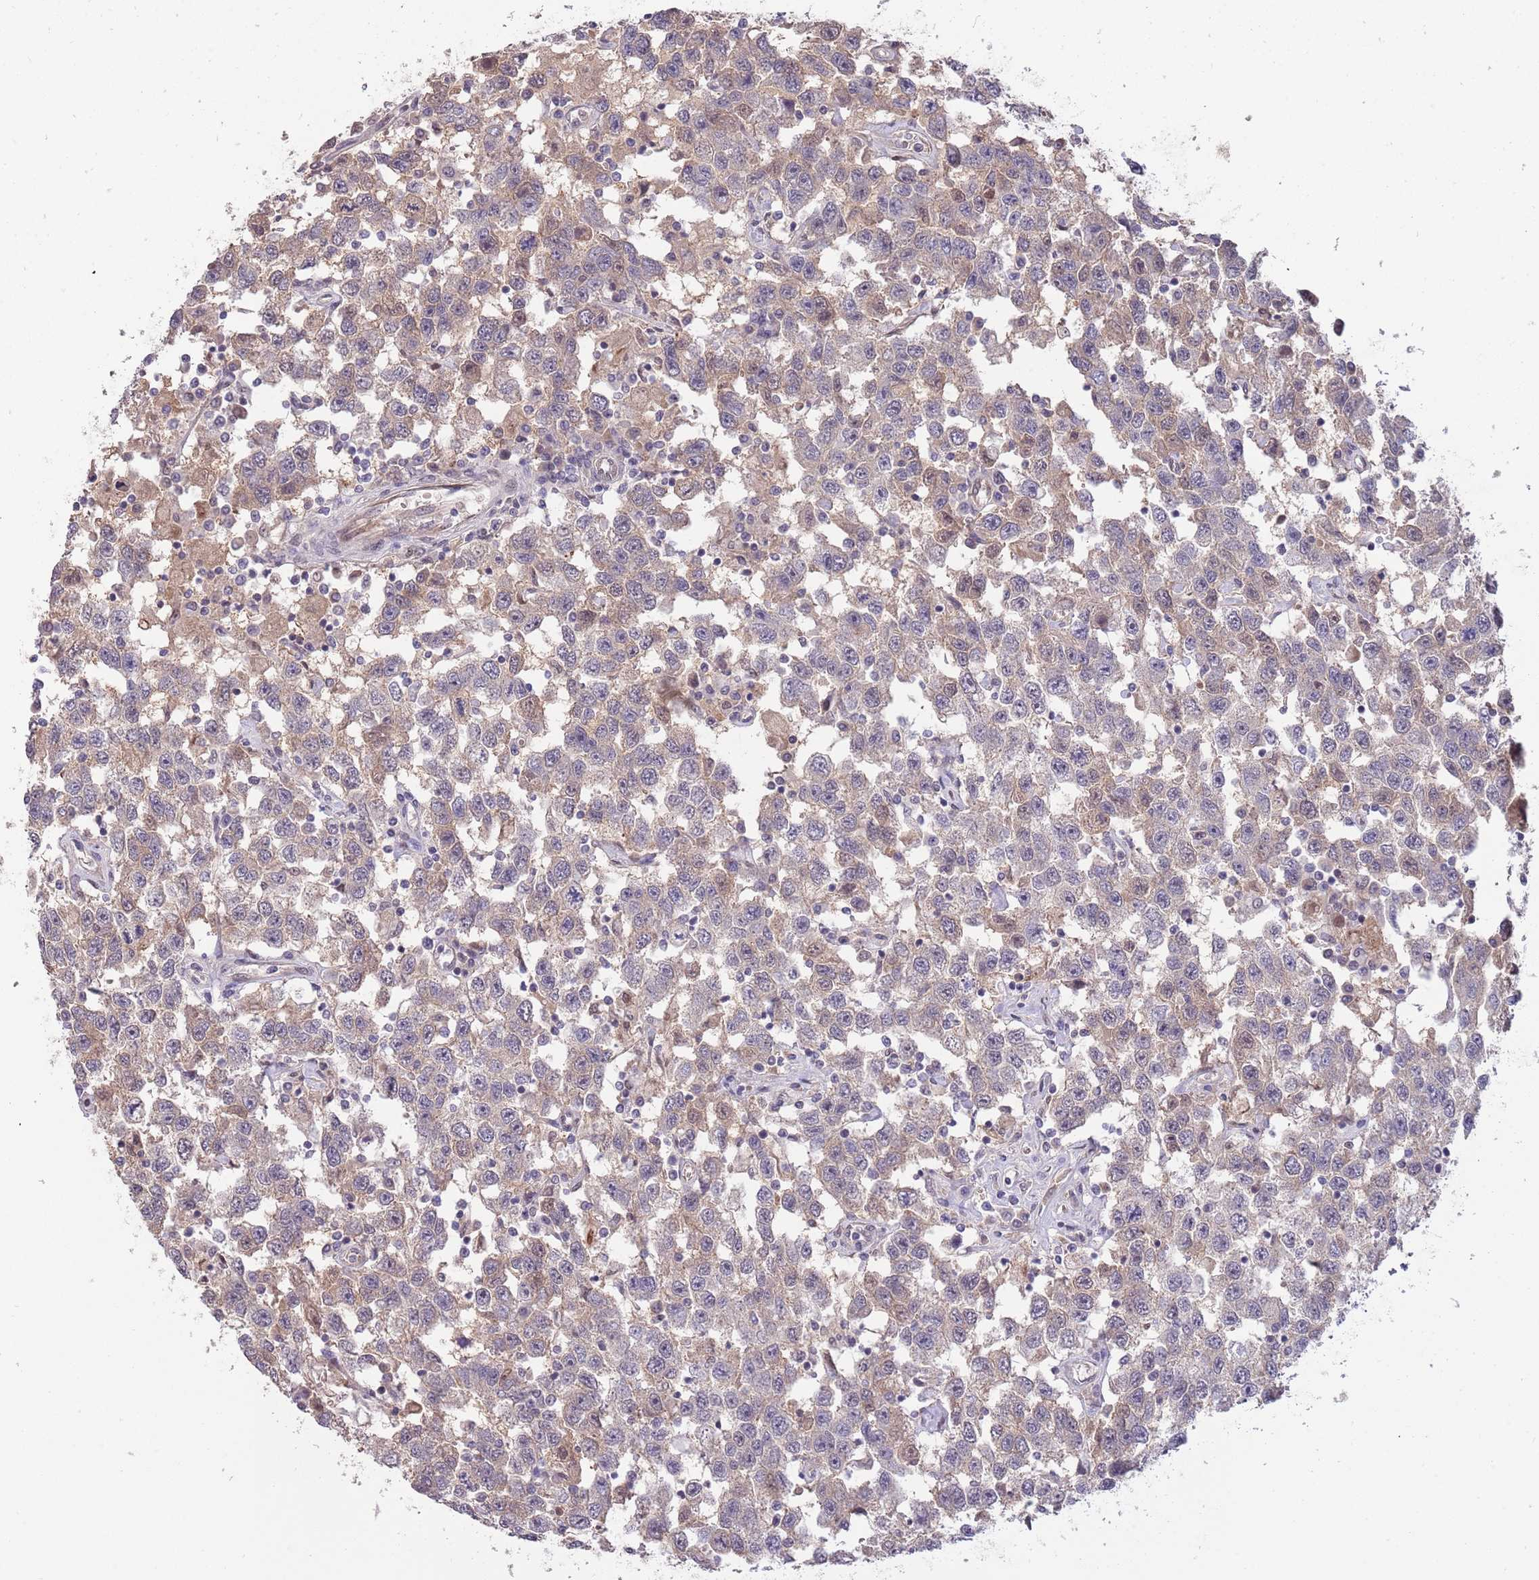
{"staining": {"intensity": "weak", "quantity": "<25%", "location": "cytoplasmic/membranous"}, "tissue": "testis cancer", "cell_type": "Tumor cells", "image_type": "cancer", "snomed": [{"axis": "morphology", "description": "Seminoma, NOS"}, {"axis": "topography", "description": "Testis"}], "caption": "Immunohistochemistry of testis seminoma exhibits no expression in tumor cells. (Brightfield microscopy of DAB immunohistochemistry at high magnification).", "gene": "ZBTB7A", "patient": {"sex": "male", "age": 41}}